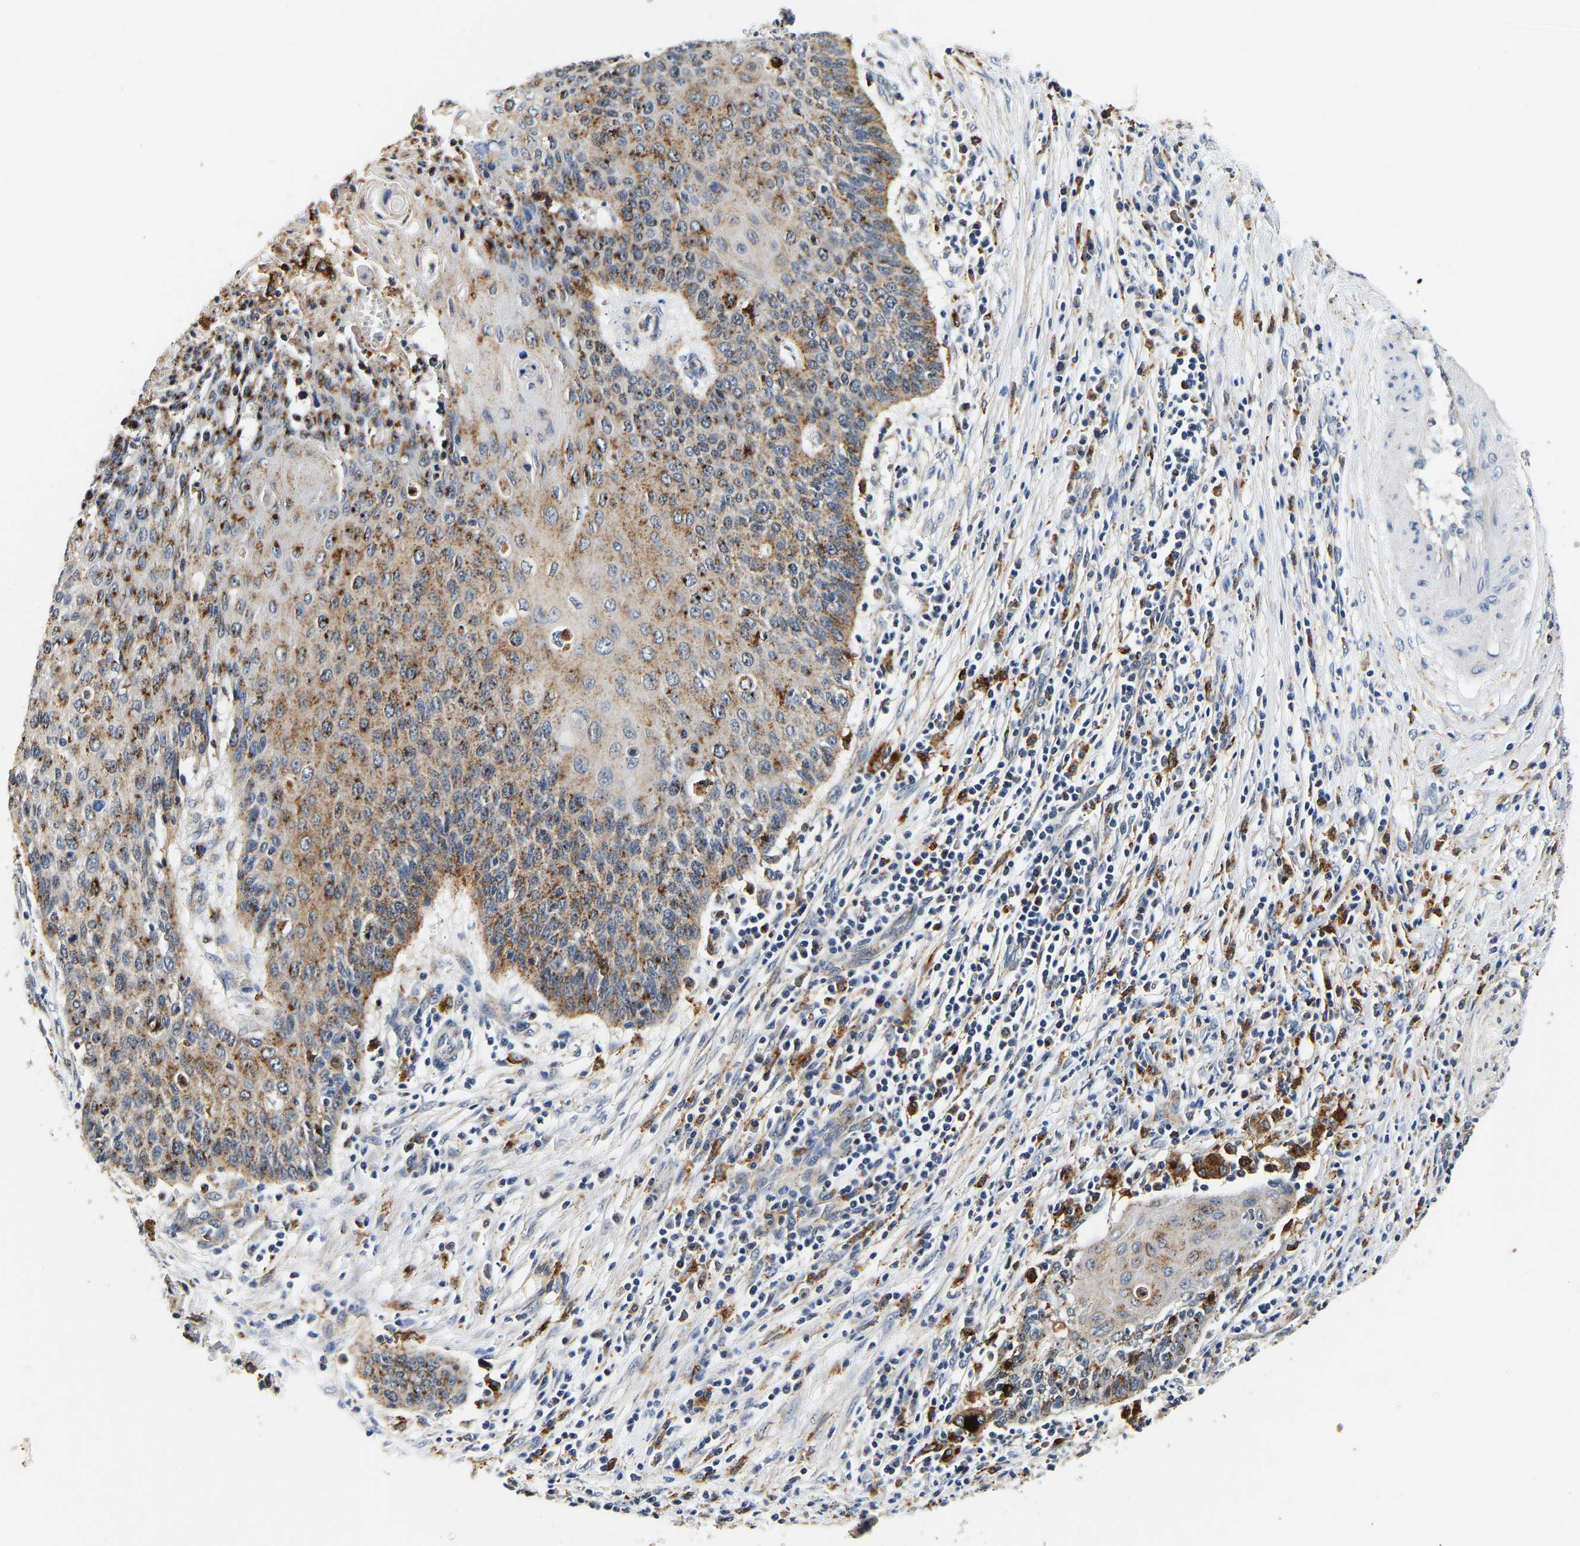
{"staining": {"intensity": "moderate", "quantity": ">75%", "location": "cytoplasmic/membranous"}, "tissue": "cervical cancer", "cell_type": "Tumor cells", "image_type": "cancer", "snomed": [{"axis": "morphology", "description": "Squamous cell carcinoma, NOS"}, {"axis": "topography", "description": "Cervix"}], "caption": "The immunohistochemical stain shows moderate cytoplasmic/membranous staining in tumor cells of squamous cell carcinoma (cervical) tissue. The protein of interest is stained brown, and the nuclei are stained in blue (DAB (3,3'-diaminobenzidine) IHC with brightfield microscopy, high magnification).", "gene": "SMU1", "patient": {"sex": "female", "age": 39}}